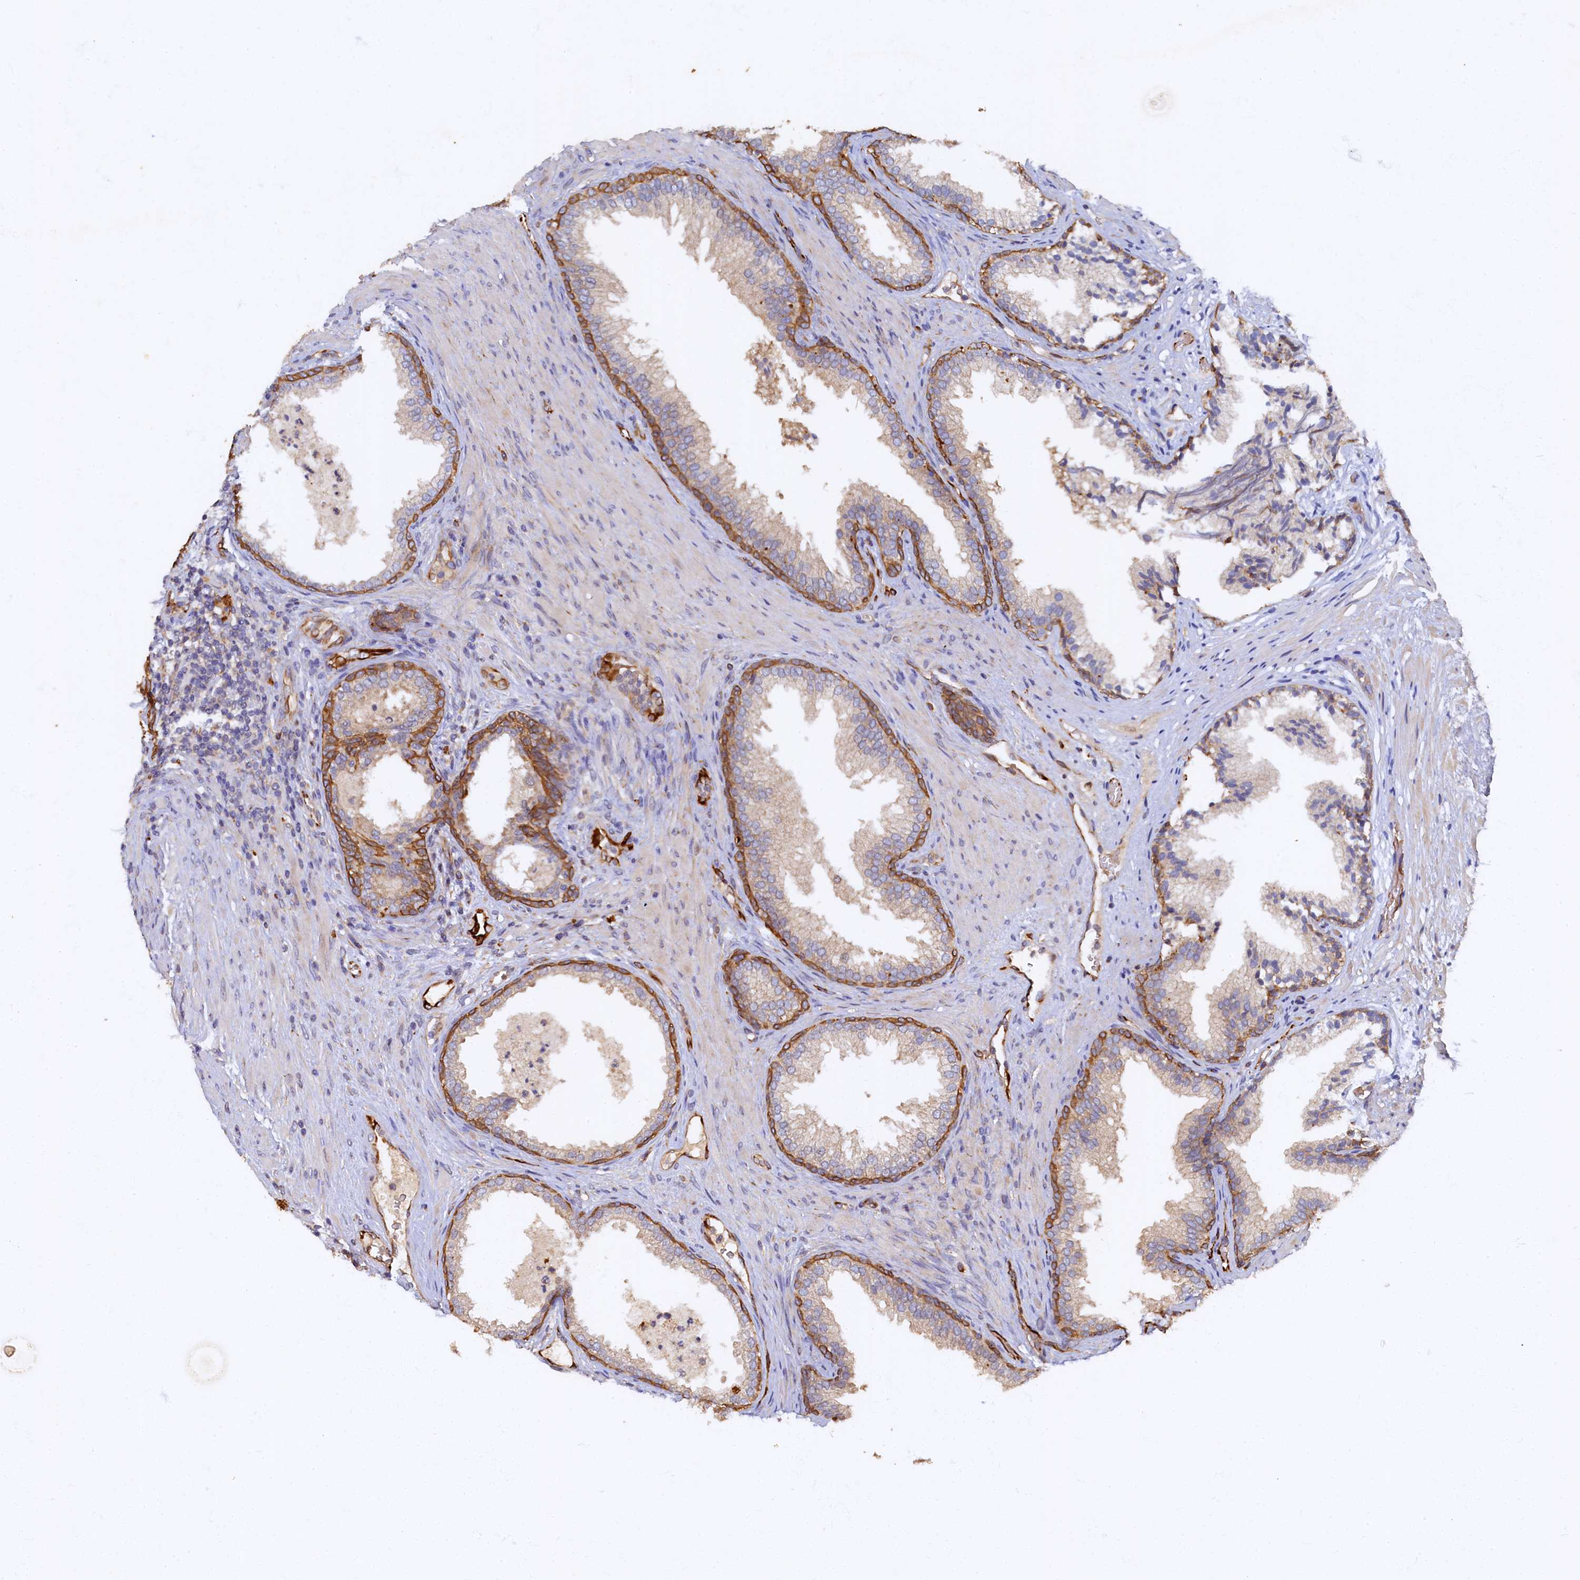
{"staining": {"intensity": "moderate", "quantity": "25%-75%", "location": "cytoplasmic/membranous"}, "tissue": "prostate", "cell_type": "Glandular cells", "image_type": "normal", "snomed": [{"axis": "morphology", "description": "Normal tissue, NOS"}, {"axis": "topography", "description": "Prostate"}], "caption": "The histopathology image displays immunohistochemical staining of benign prostate. There is moderate cytoplasmic/membranous staining is seen in about 25%-75% of glandular cells.", "gene": "ARL11", "patient": {"sex": "male", "age": 76}}